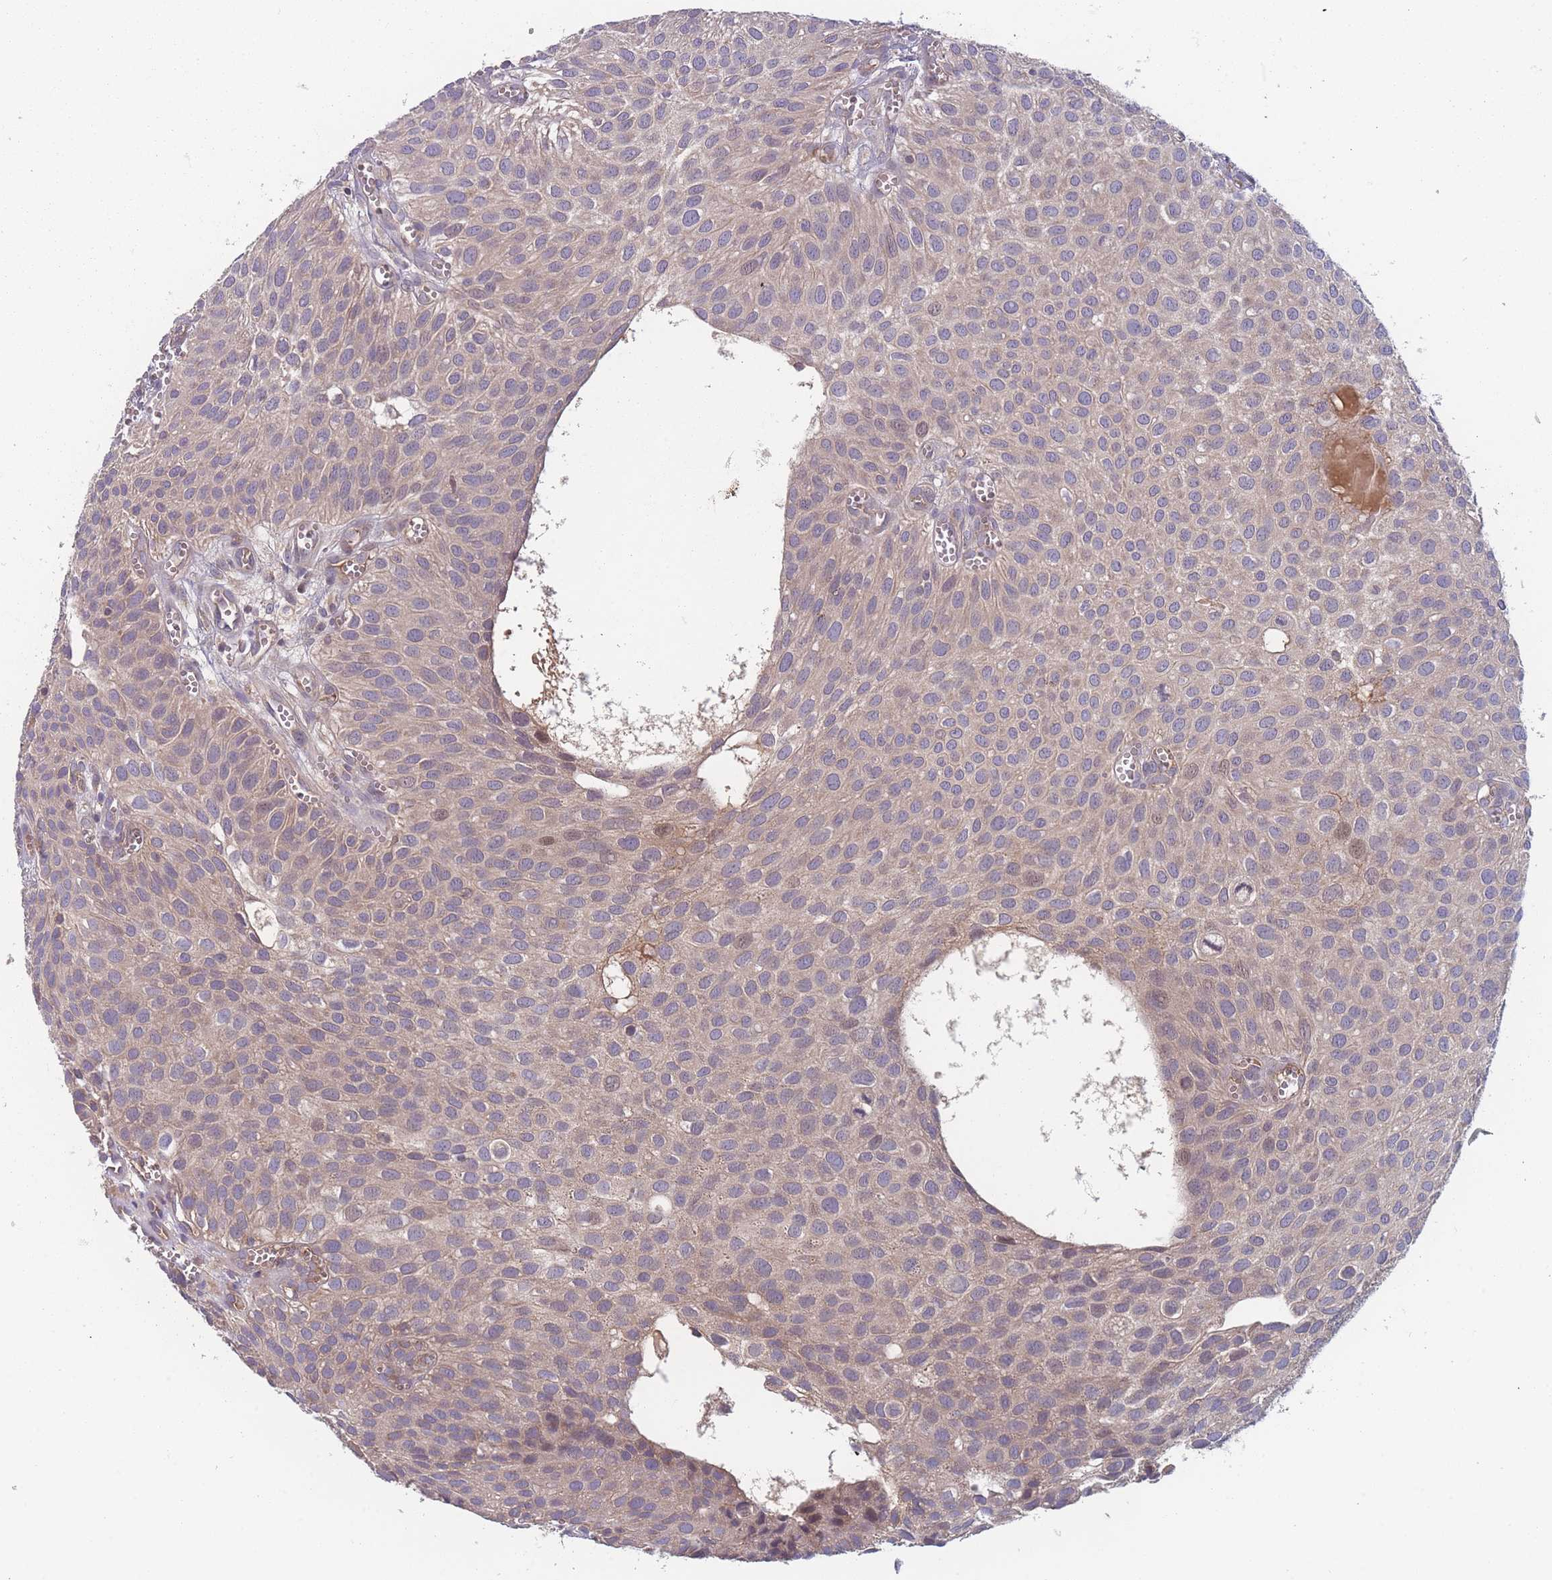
{"staining": {"intensity": "weak", "quantity": ">75%", "location": "cytoplasmic/membranous"}, "tissue": "urothelial cancer", "cell_type": "Tumor cells", "image_type": "cancer", "snomed": [{"axis": "morphology", "description": "Urothelial carcinoma, Low grade"}, {"axis": "topography", "description": "Urinary bladder"}], "caption": "Protein expression analysis of human urothelial carcinoma (low-grade) reveals weak cytoplasmic/membranous expression in approximately >75% of tumor cells. (Brightfield microscopy of DAB IHC at high magnification).", "gene": "ATP5MG", "patient": {"sex": "male", "age": 88}}